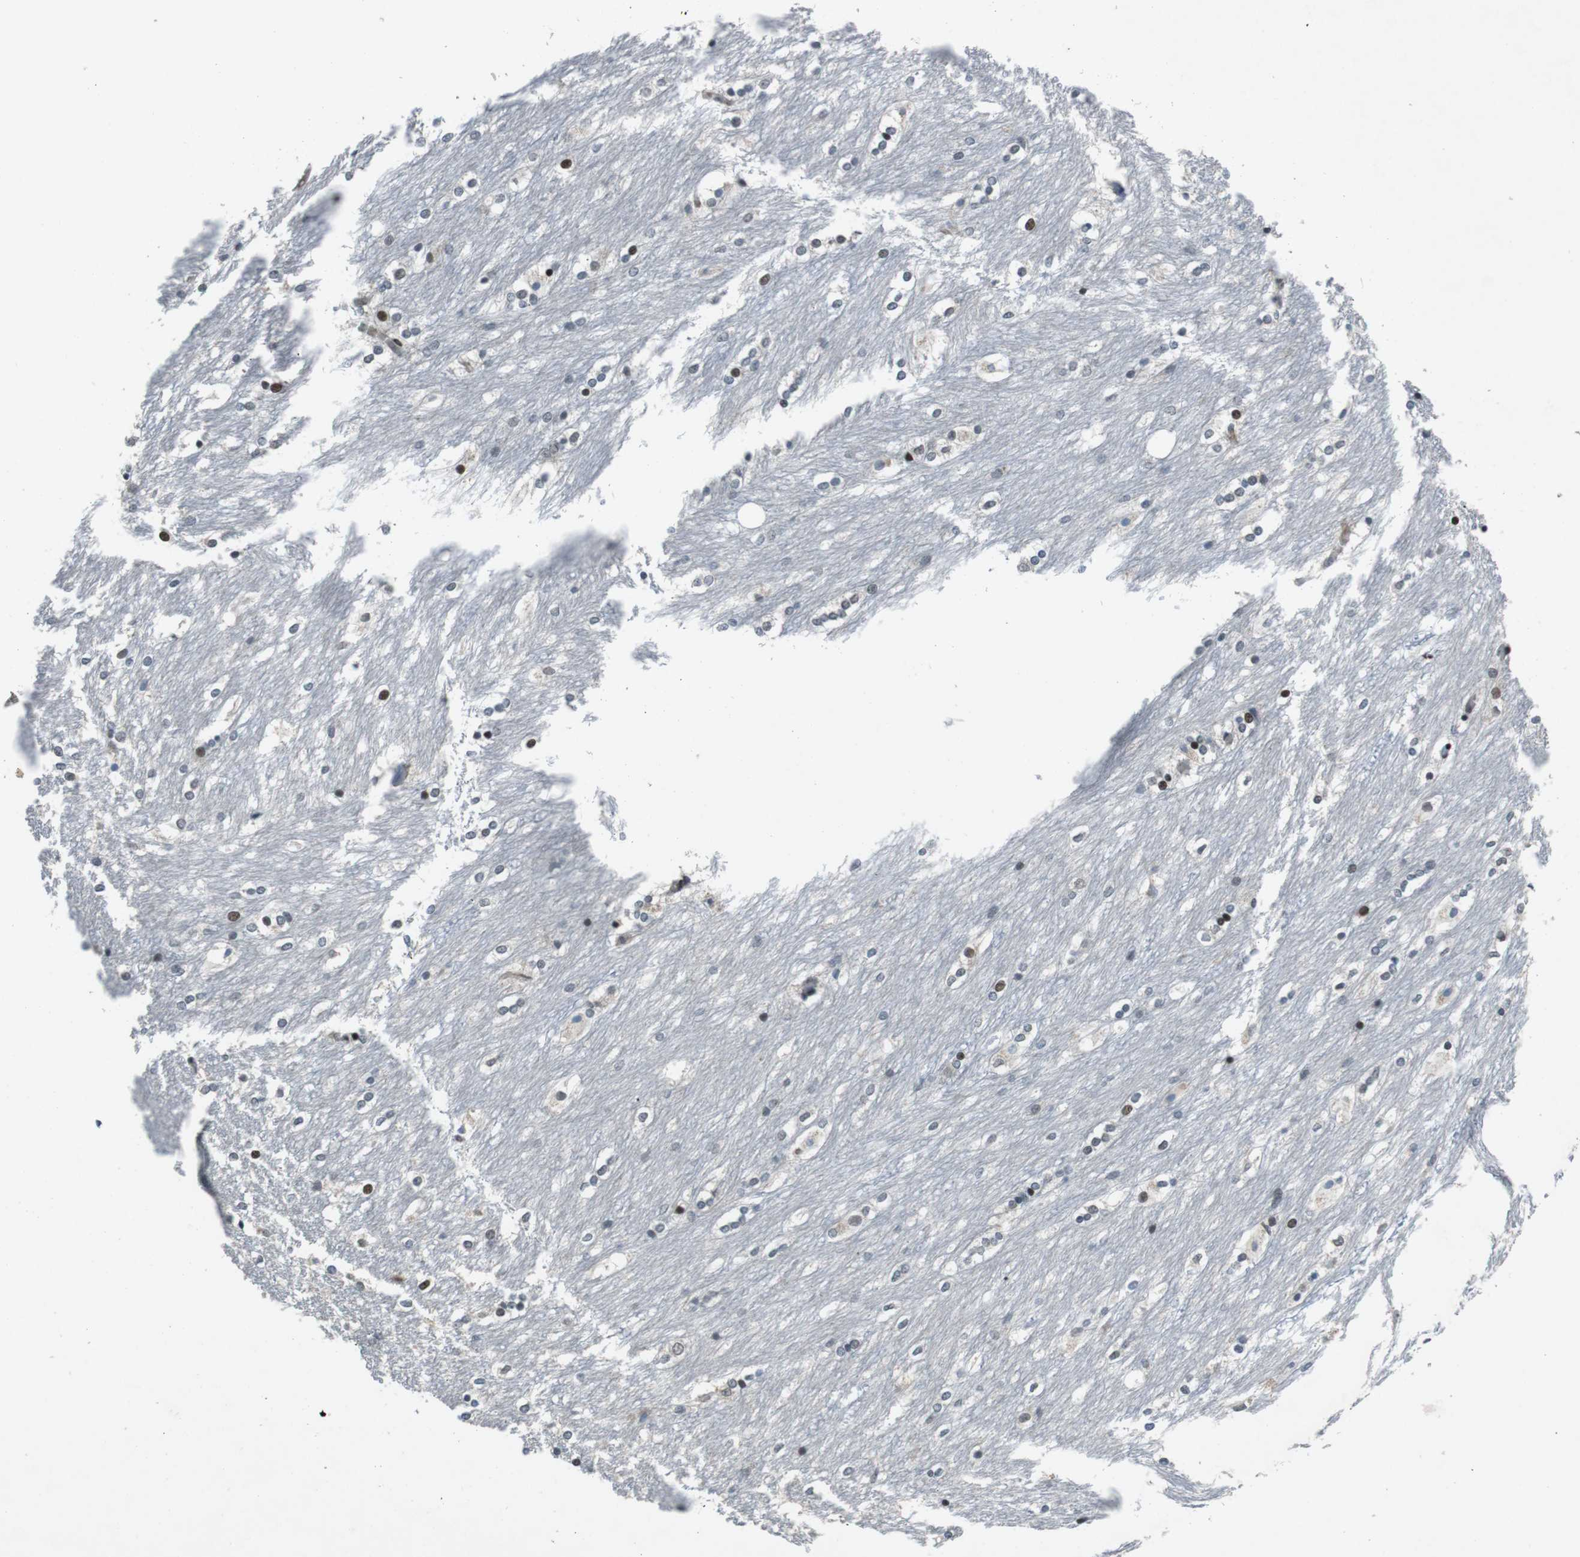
{"staining": {"intensity": "moderate", "quantity": "<25%", "location": "nuclear"}, "tissue": "caudate", "cell_type": "Glial cells", "image_type": "normal", "snomed": [{"axis": "morphology", "description": "Normal tissue, NOS"}, {"axis": "topography", "description": "Lateral ventricle wall"}], "caption": "Protein expression analysis of normal human caudate reveals moderate nuclear staining in approximately <25% of glial cells.", "gene": "PBRM1", "patient": {"sex": "female", "age": 19}}